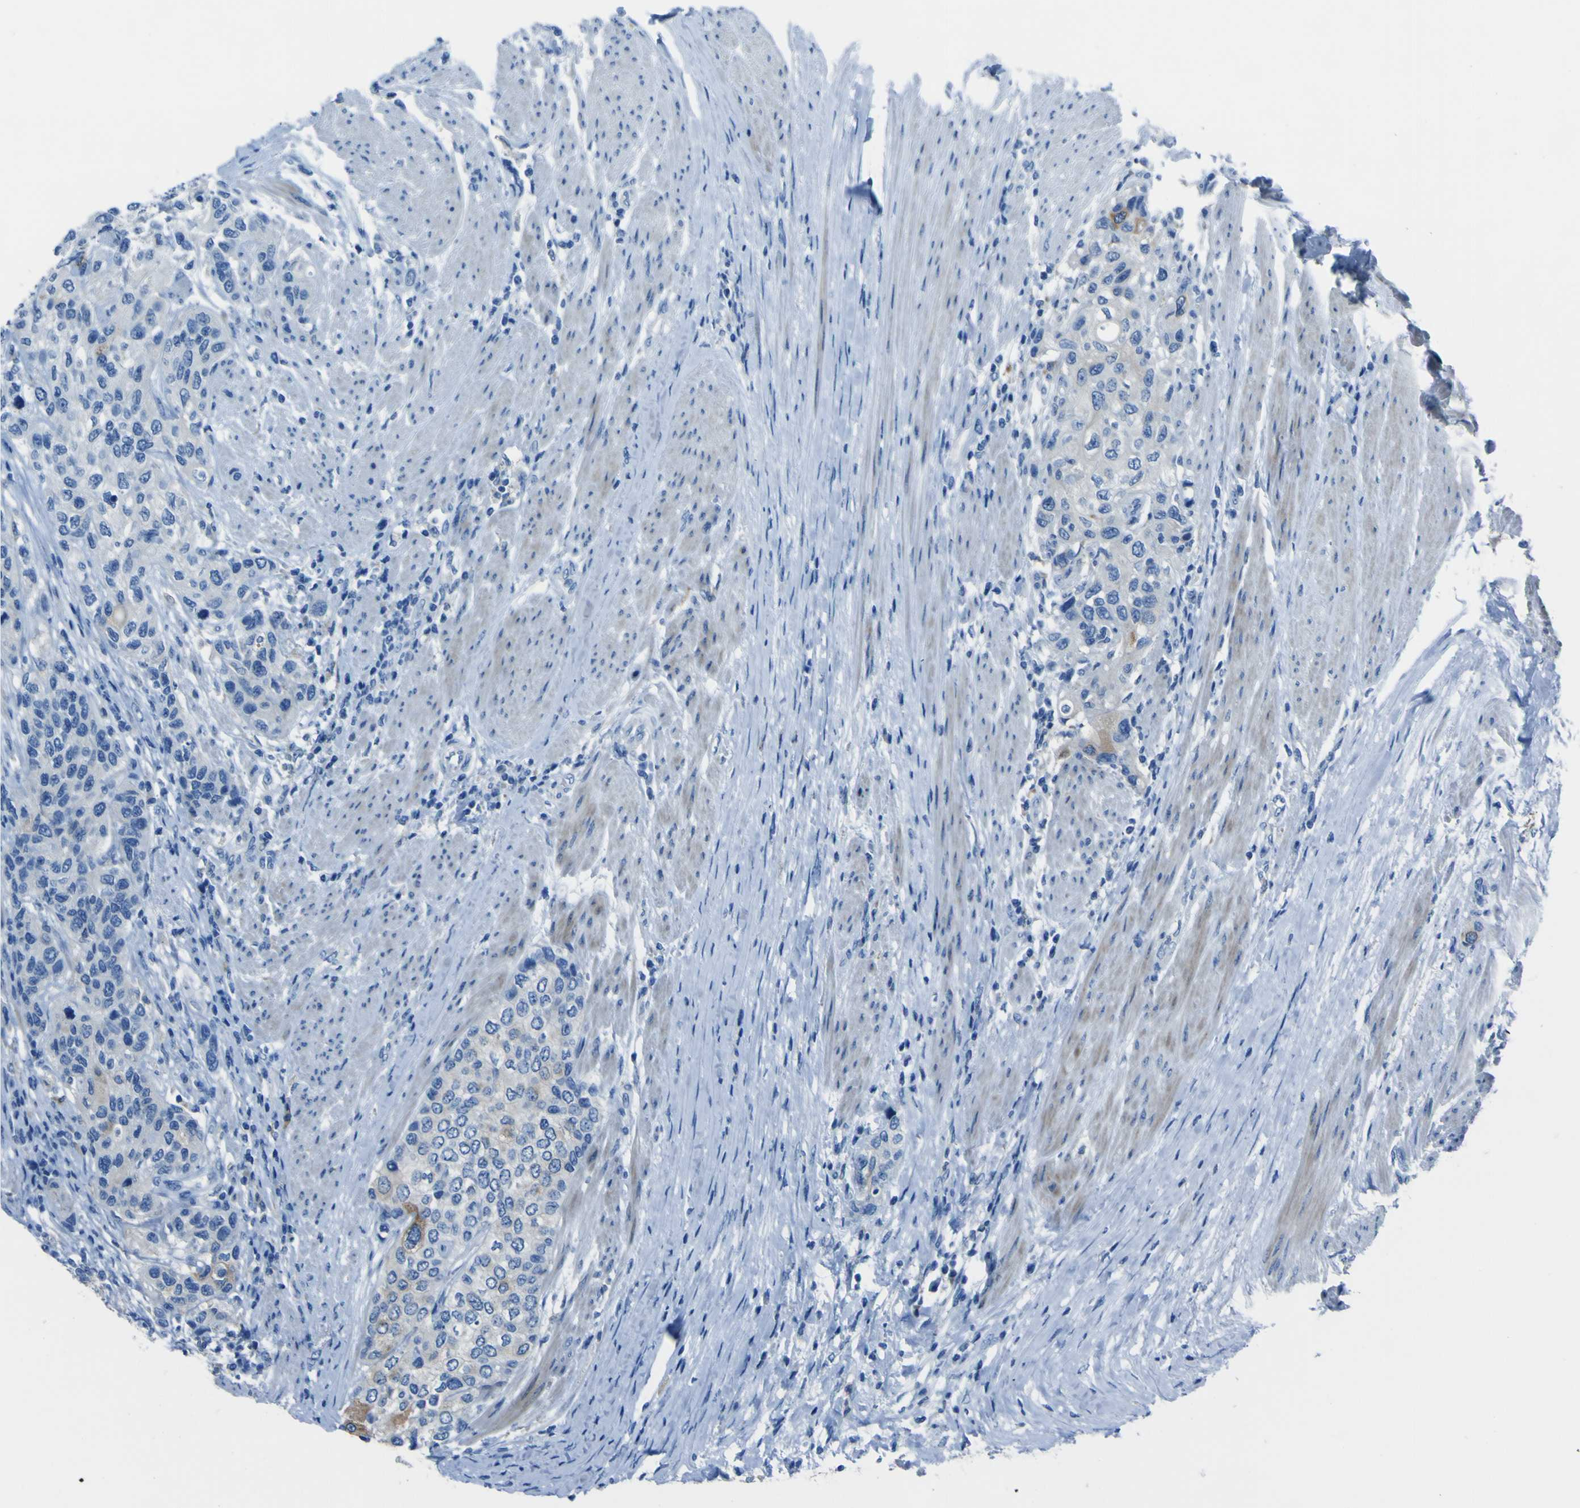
{"staining": {"intensity": "moderate", "quantity": "<25%", "location": "cytoplasmic/membranous"}, "tissue": "urothelial cancer", "cell_type": "Tumor cells", "image_type": "cancer", "snomed": [{"axis": "morphology", "description": "Urothelial carcinoma, High grade"}, {"axis": "topography", "description": "Urinary bladder"}], "caption": "Human urothelial carcinoma (high-grade) stained for a protein (brown) reveals moderate cytoplasmic/membranous positive expression in approximately <25% of tumor cells.", "gene": "ACSL1", "patient": {"sex": "female", "age": 56}}